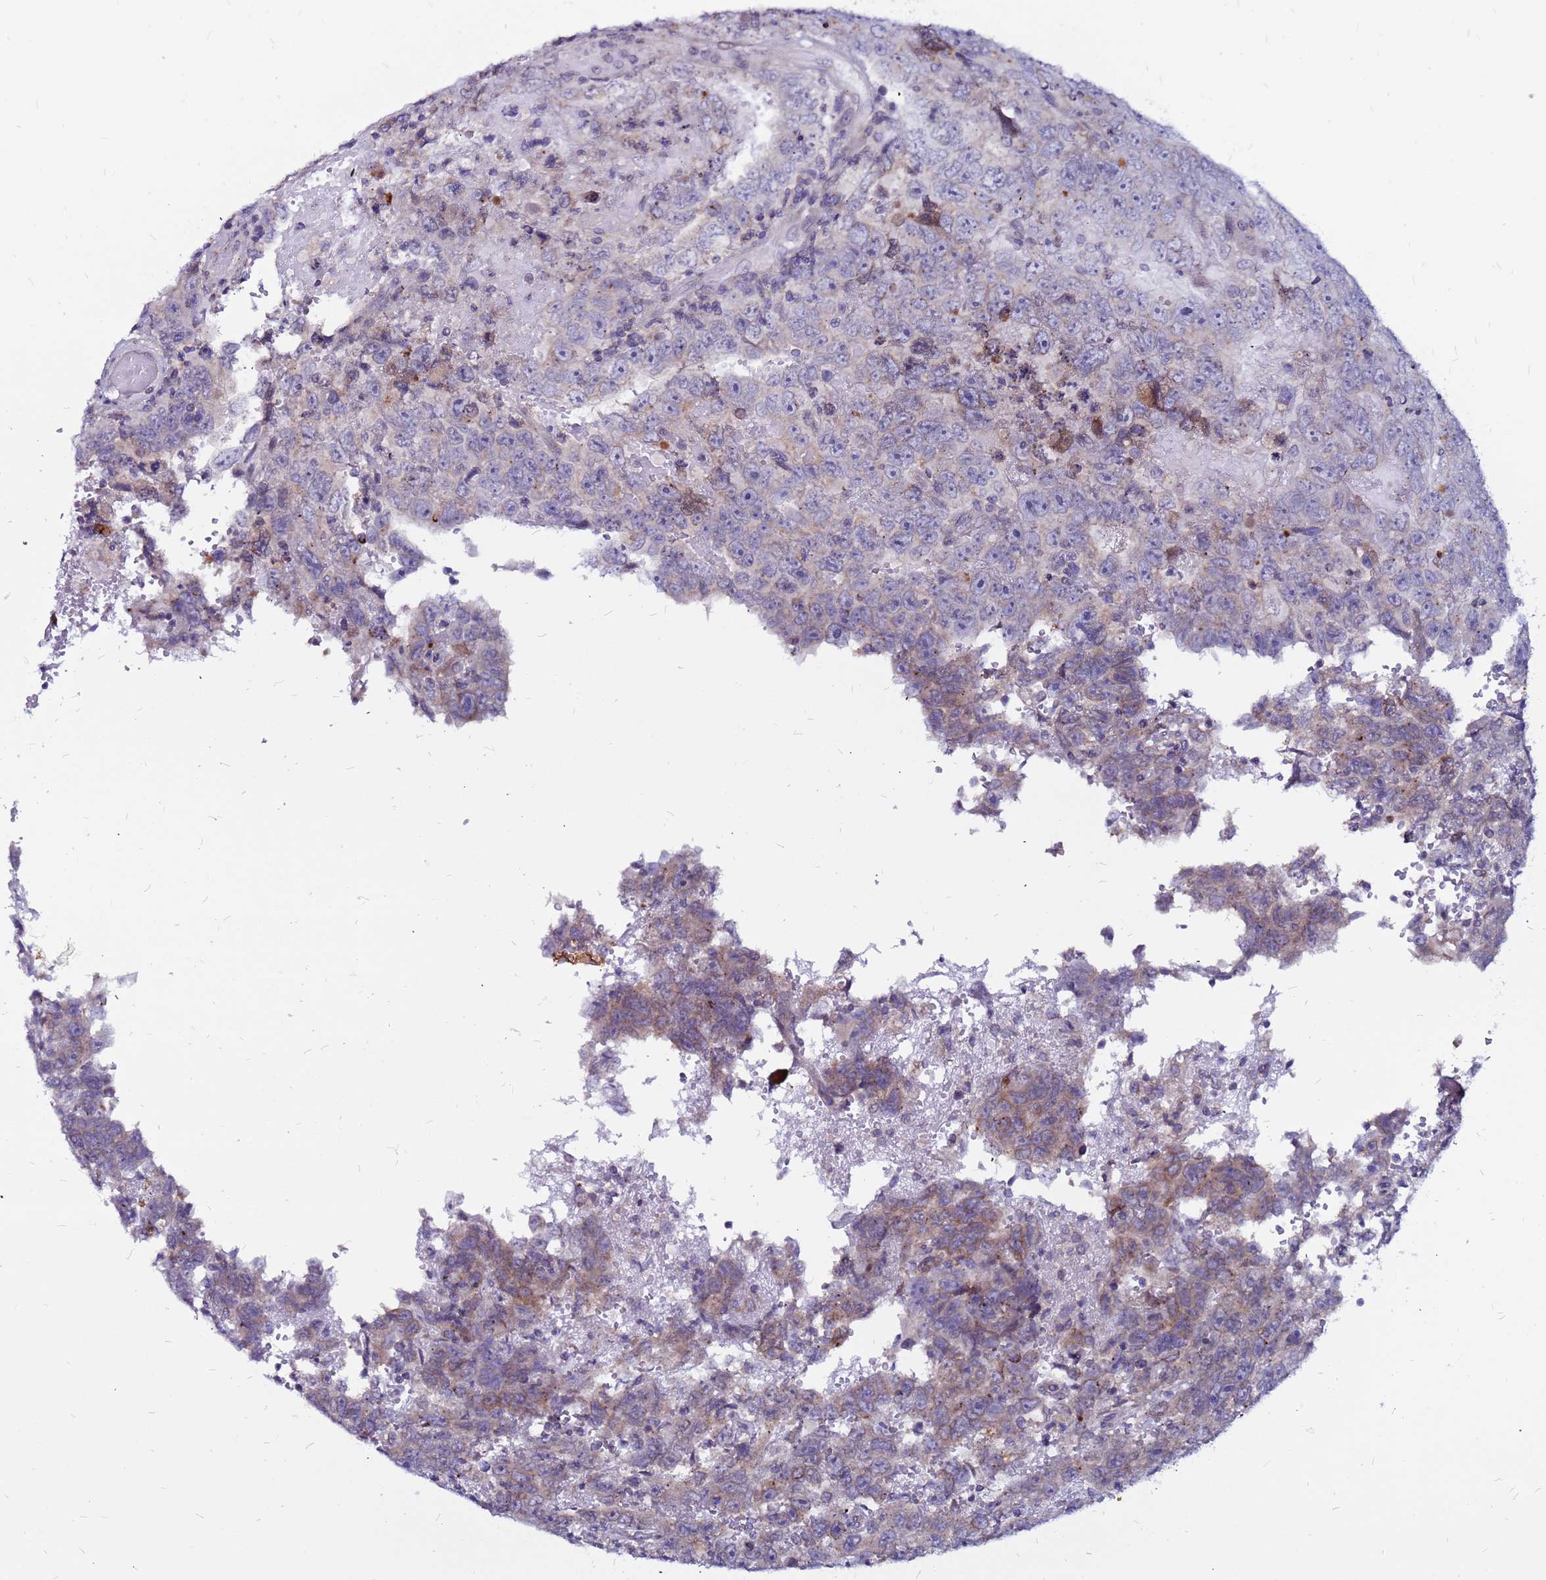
{"staining": {"intensity": "weak", "quantity": "<25%", "location": "cytoplasmic/membranous"}, "tissue": "testis cancer", "cell_type": "Tumor cells", "image_type": "cancer", "snomed": [{"axis": "morphology", "description": "Carcinoma, Embryonal, NOS"}, {"axis": "topography", "description": "Testis"}], "caption": "Photomicrograph shows no protein positivity in tumor cells of testis cancer tissue.", "gene": "CCDC71", "patient": {"sex": "male", "age": 45}}